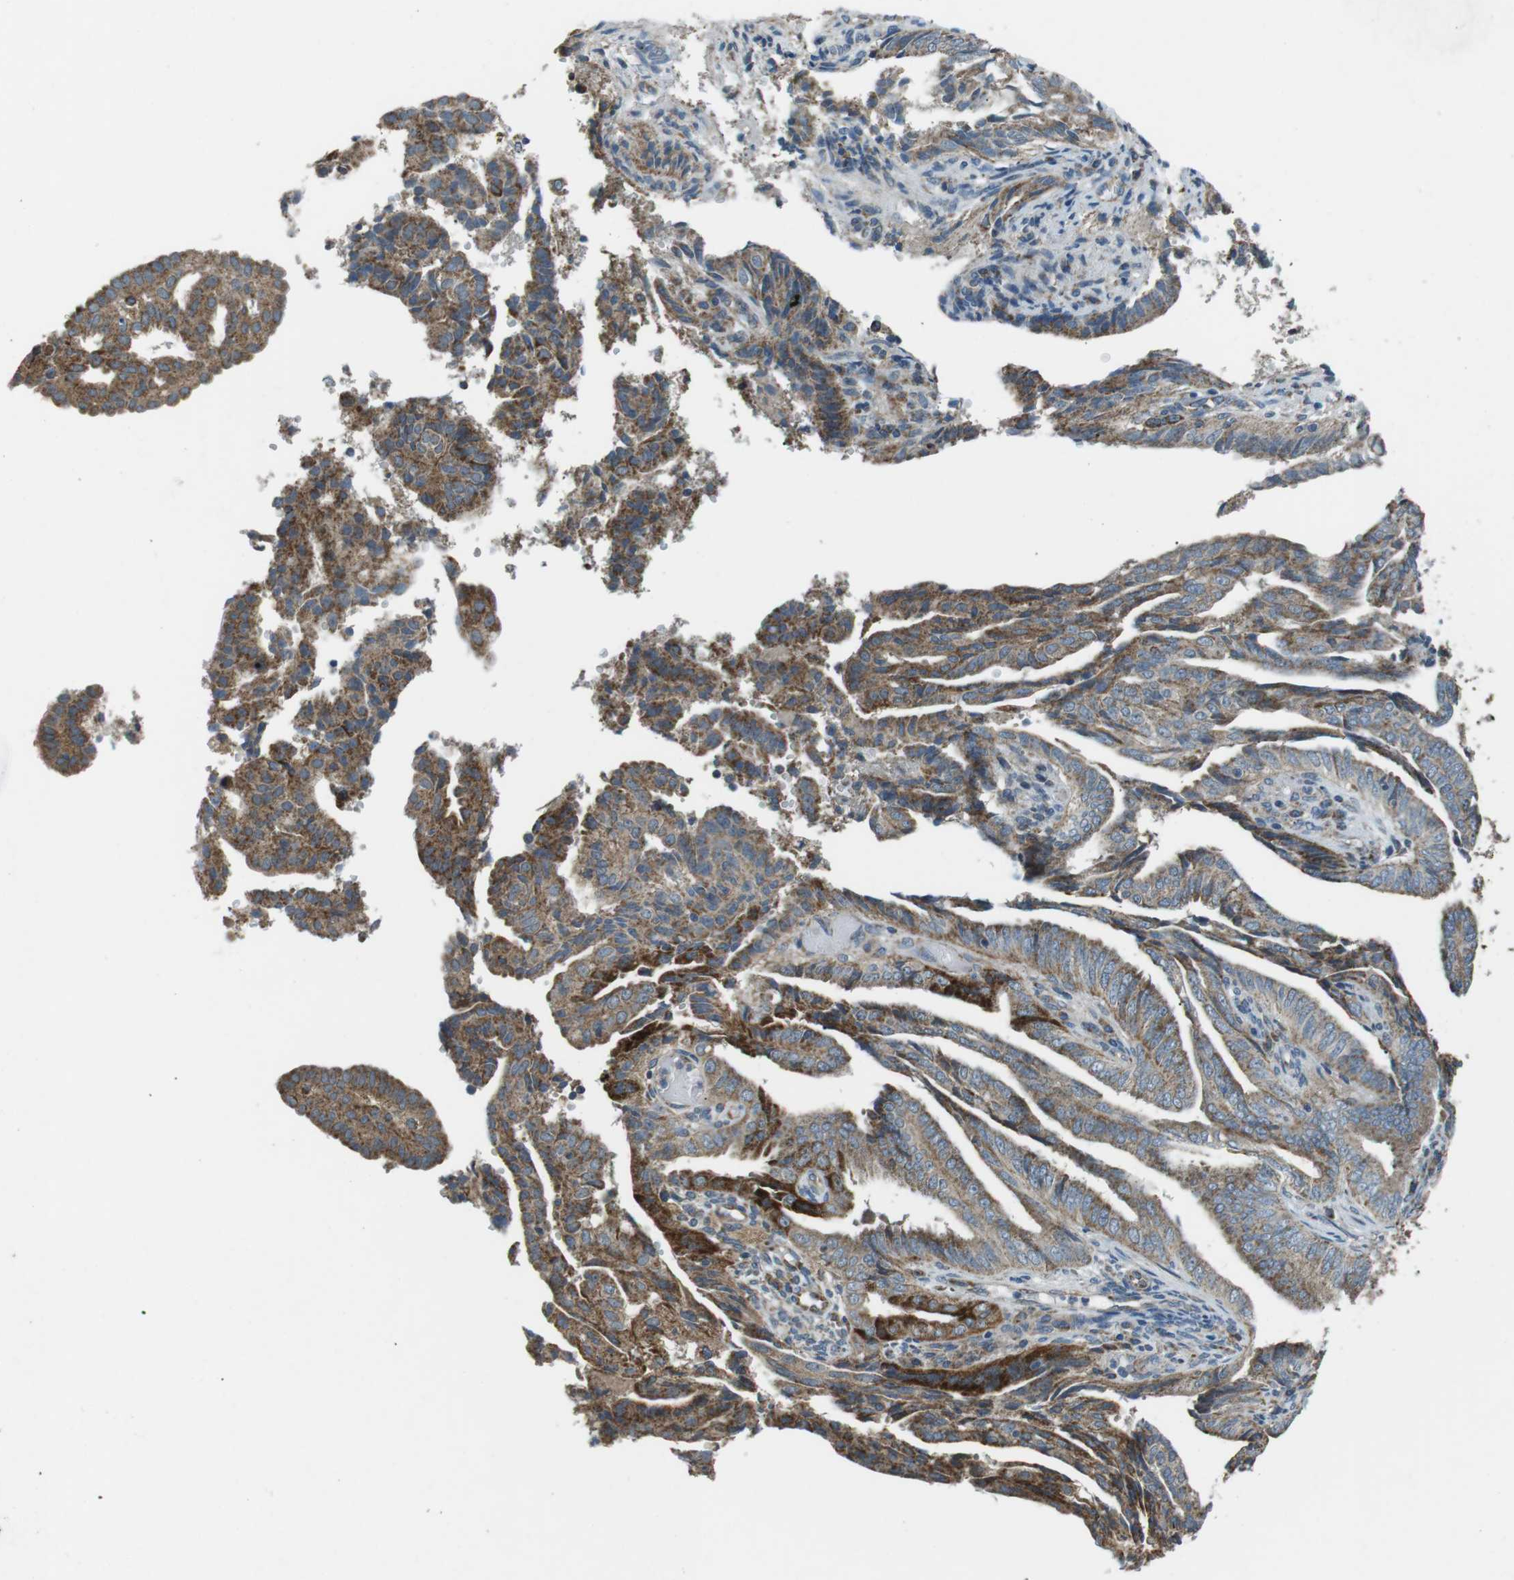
{"staining": {"intensity": "moderate", "quantity": ">75%", "location": "cytoplasmic/membranous"}, "tissue": "endometrial cancer", "cell_type": "Tumor cells", "image_type": "cancer", "snomed": [{"axis": "morphology", "description": "Adenocarcinoma, NOS"}, {"axis": "topography", "description": "Endometrium"}], "caption": "Approximately >75% of tumor cells in human adenocarcinoma (endometrial) display moderate cytoplasmic/membranous protein positivity as visualized by brown immunohistochemical staining.", "gene": "BACE1", "patient": {"sex": "female", "age": 58}}